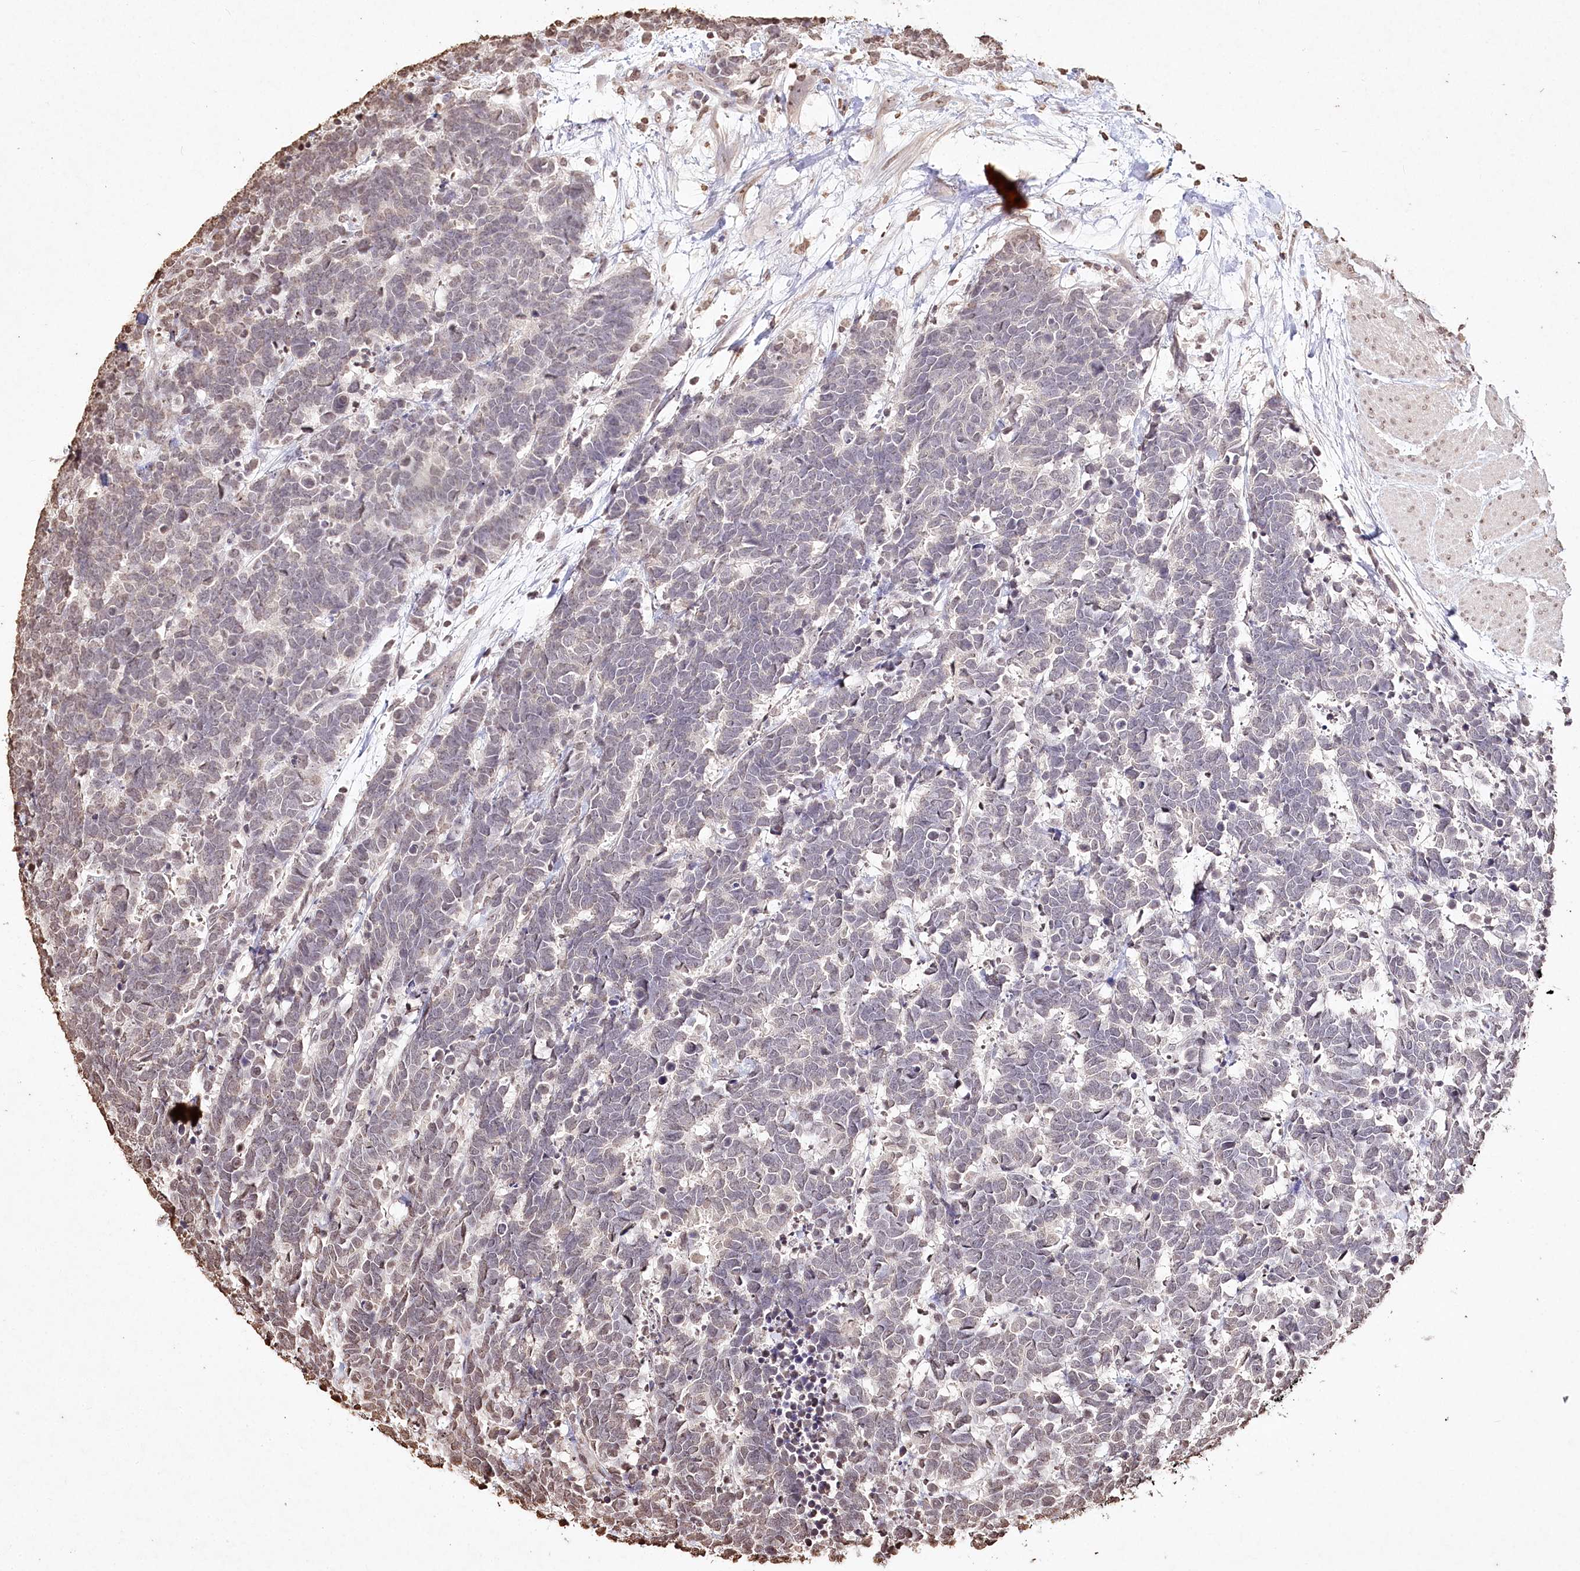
{"staining": {"intensity": "negative", "quantity": "none", "location": "none"}, "tissue": "carcinoid", "cell_type": "Tumor cells", "image_type": "cancer", "snomed": [{"axis": "morphology", "description": "Carcinoma, NOS"}, {"axis": "morphology", "description": "Carcinoid, malignant, NOS"}, {"axis": "topography", "description": "Urinary bladder"}], "caption": "Protein analysis of carcinoma demonstrates no significant expression in tumor cells.", "gene": "DMXL1", "patient": {"sex": "male", "age": 57}}